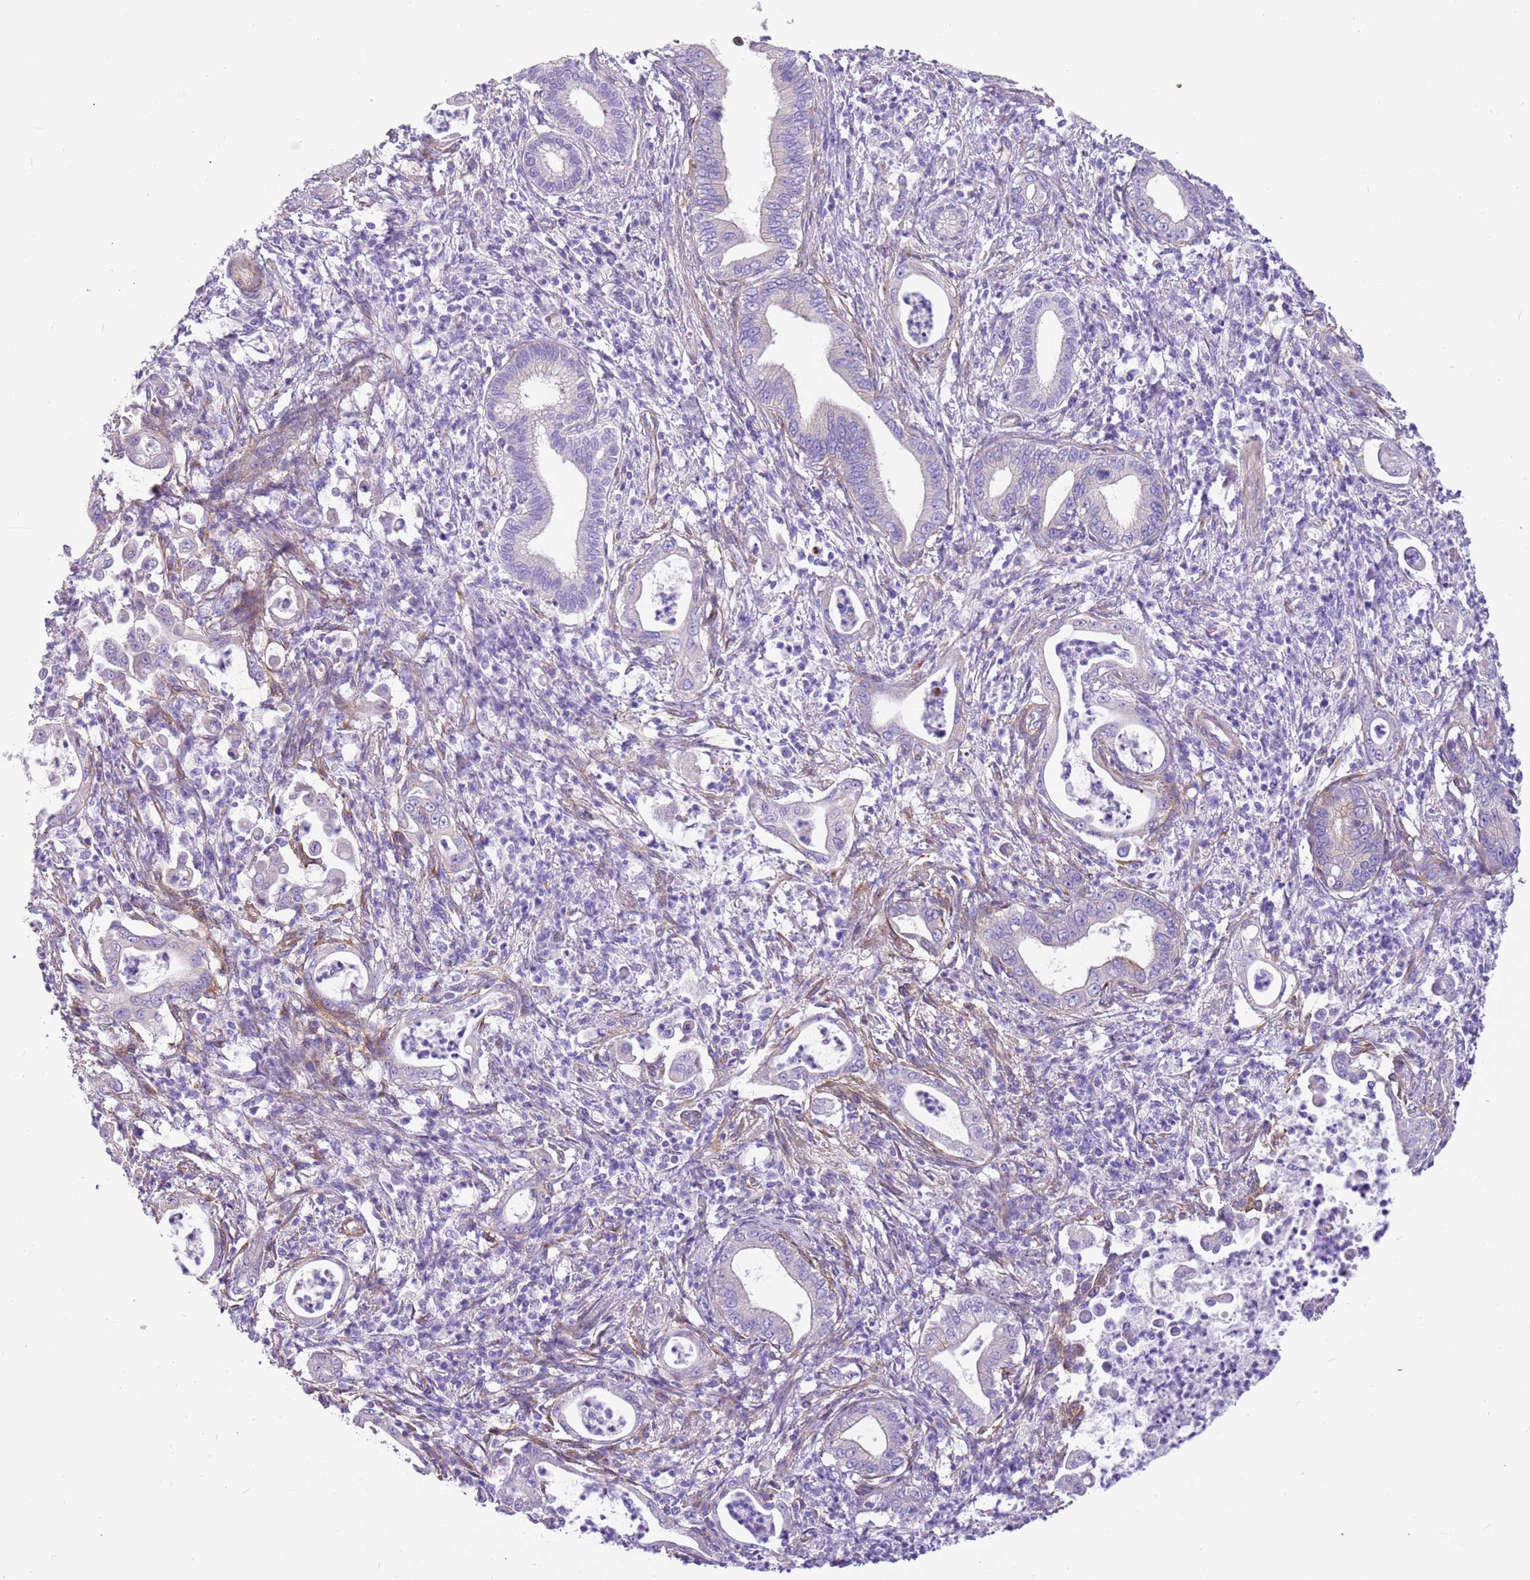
{"staining": {"intensity": "negative", "quantity": "none", "location": "none"}, "tissue": "pancreatic cancer", "cell_type": "Tumor cells", "image_type": "cancer", "snomed": [{"axis": "morphology", "description": "Normal tissue, NOS"}, {"axis": "morphology", "description": "Adenocarcinoma, NOS"}, {"axis": "topography", "description": "Pancreas"}], "caption": "Immunohistochemical staining of human pancreatic adenocarcinoma reveals no significant positivity in tumor cells. (DAB IHC visualized using brightfield microscopy, high magnification).", "gene": "SERINC3", "patient": {"sex": "female", "age": 55}}